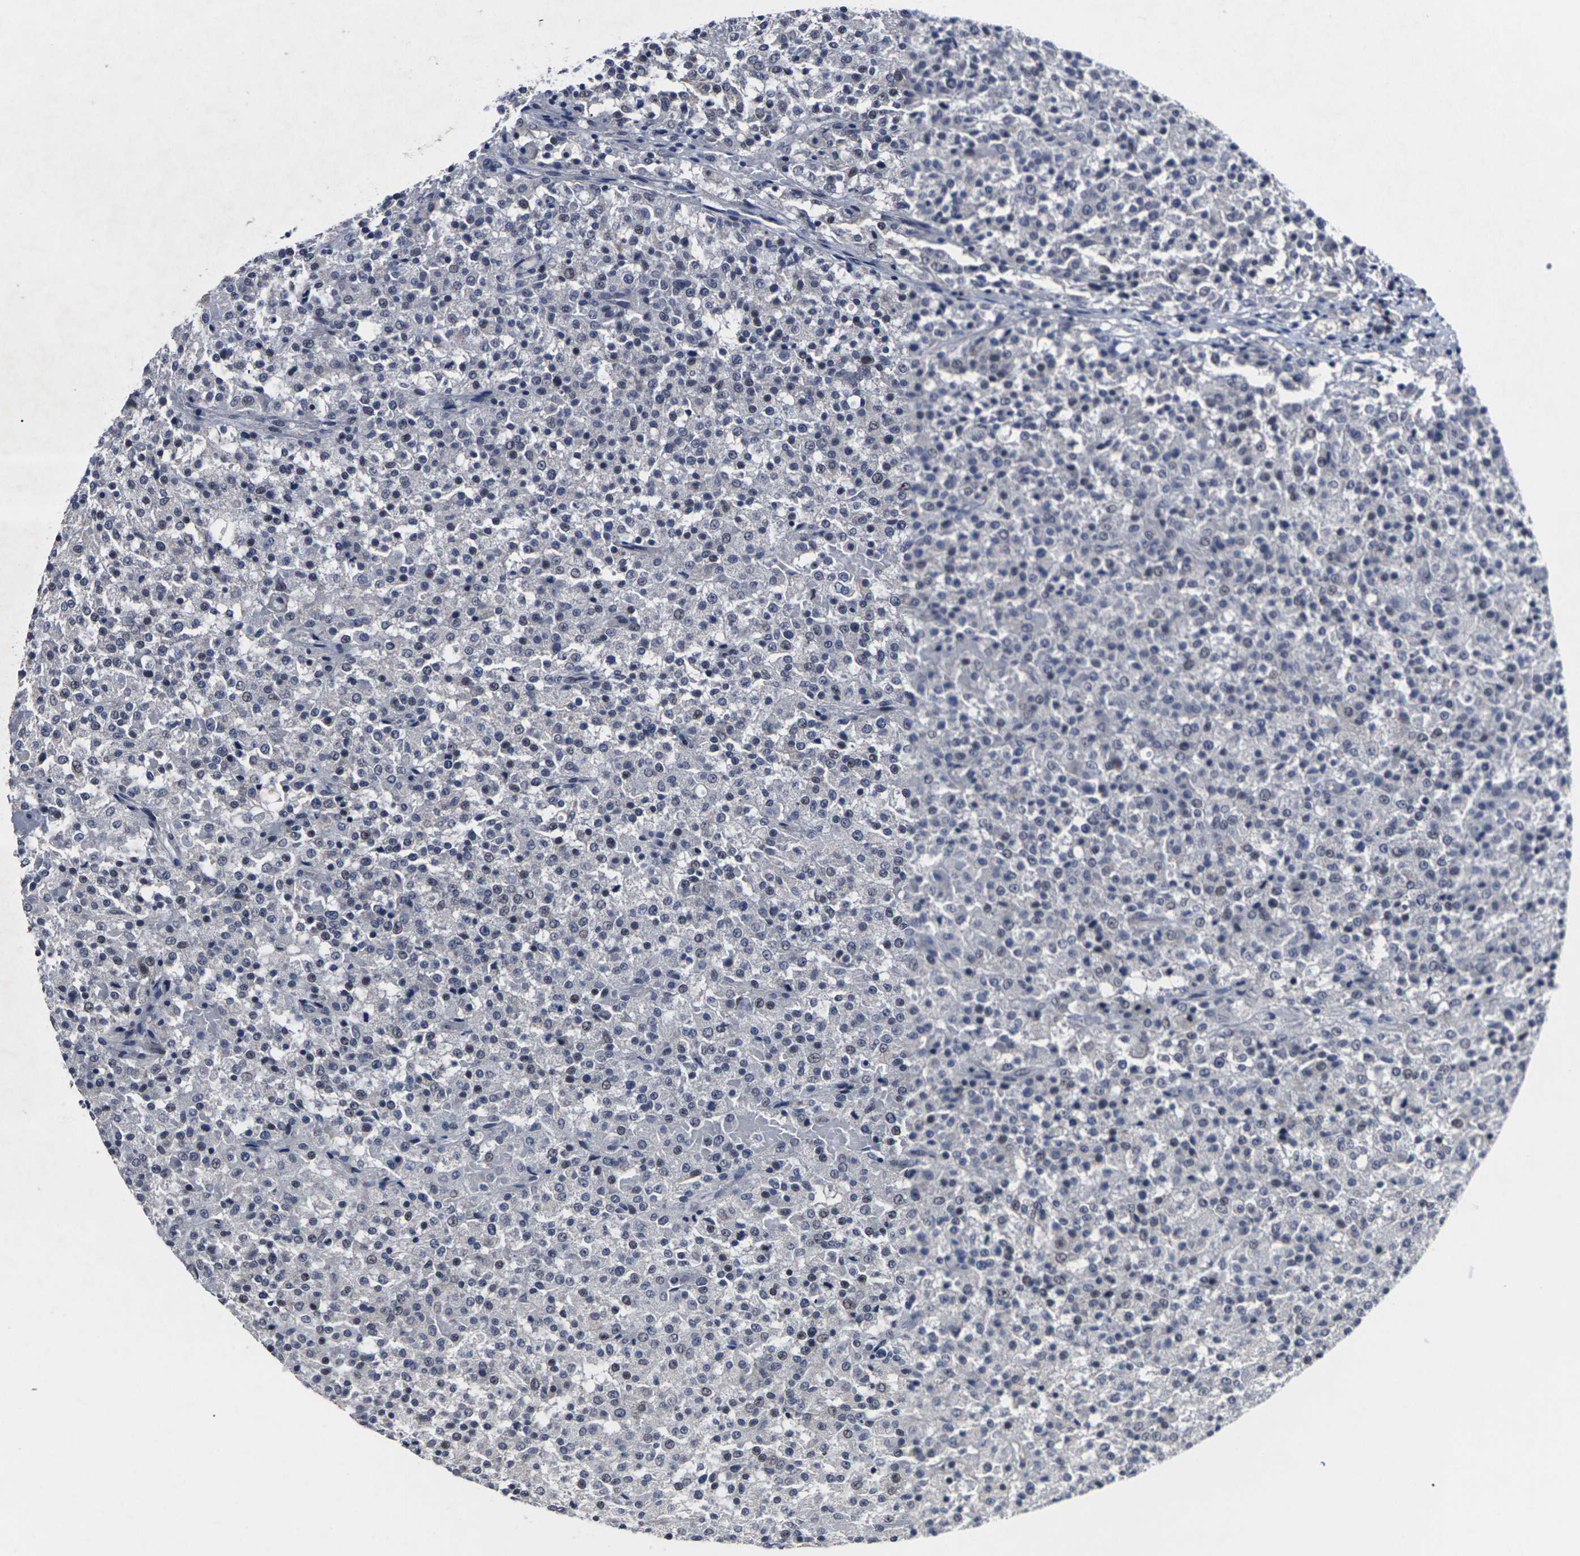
{"staining": {"intensity": "negative", "quantity": "none", "location": "none"}, "tissue": "testis cancer", "cell_type": "Tumor cells", "image_type": "cancer", "snomed": [{"axis": "morphology", "description": "Seminoma, NOS"}, {"axis": "topography", "description": "Testis"}], "caption": "DAB immunohistochemical staining of human testis seminoma reveals no significant positivity in tumor cells.", "gene": "MSANTD4", "patient": {"sex": "male", "age": 59}}